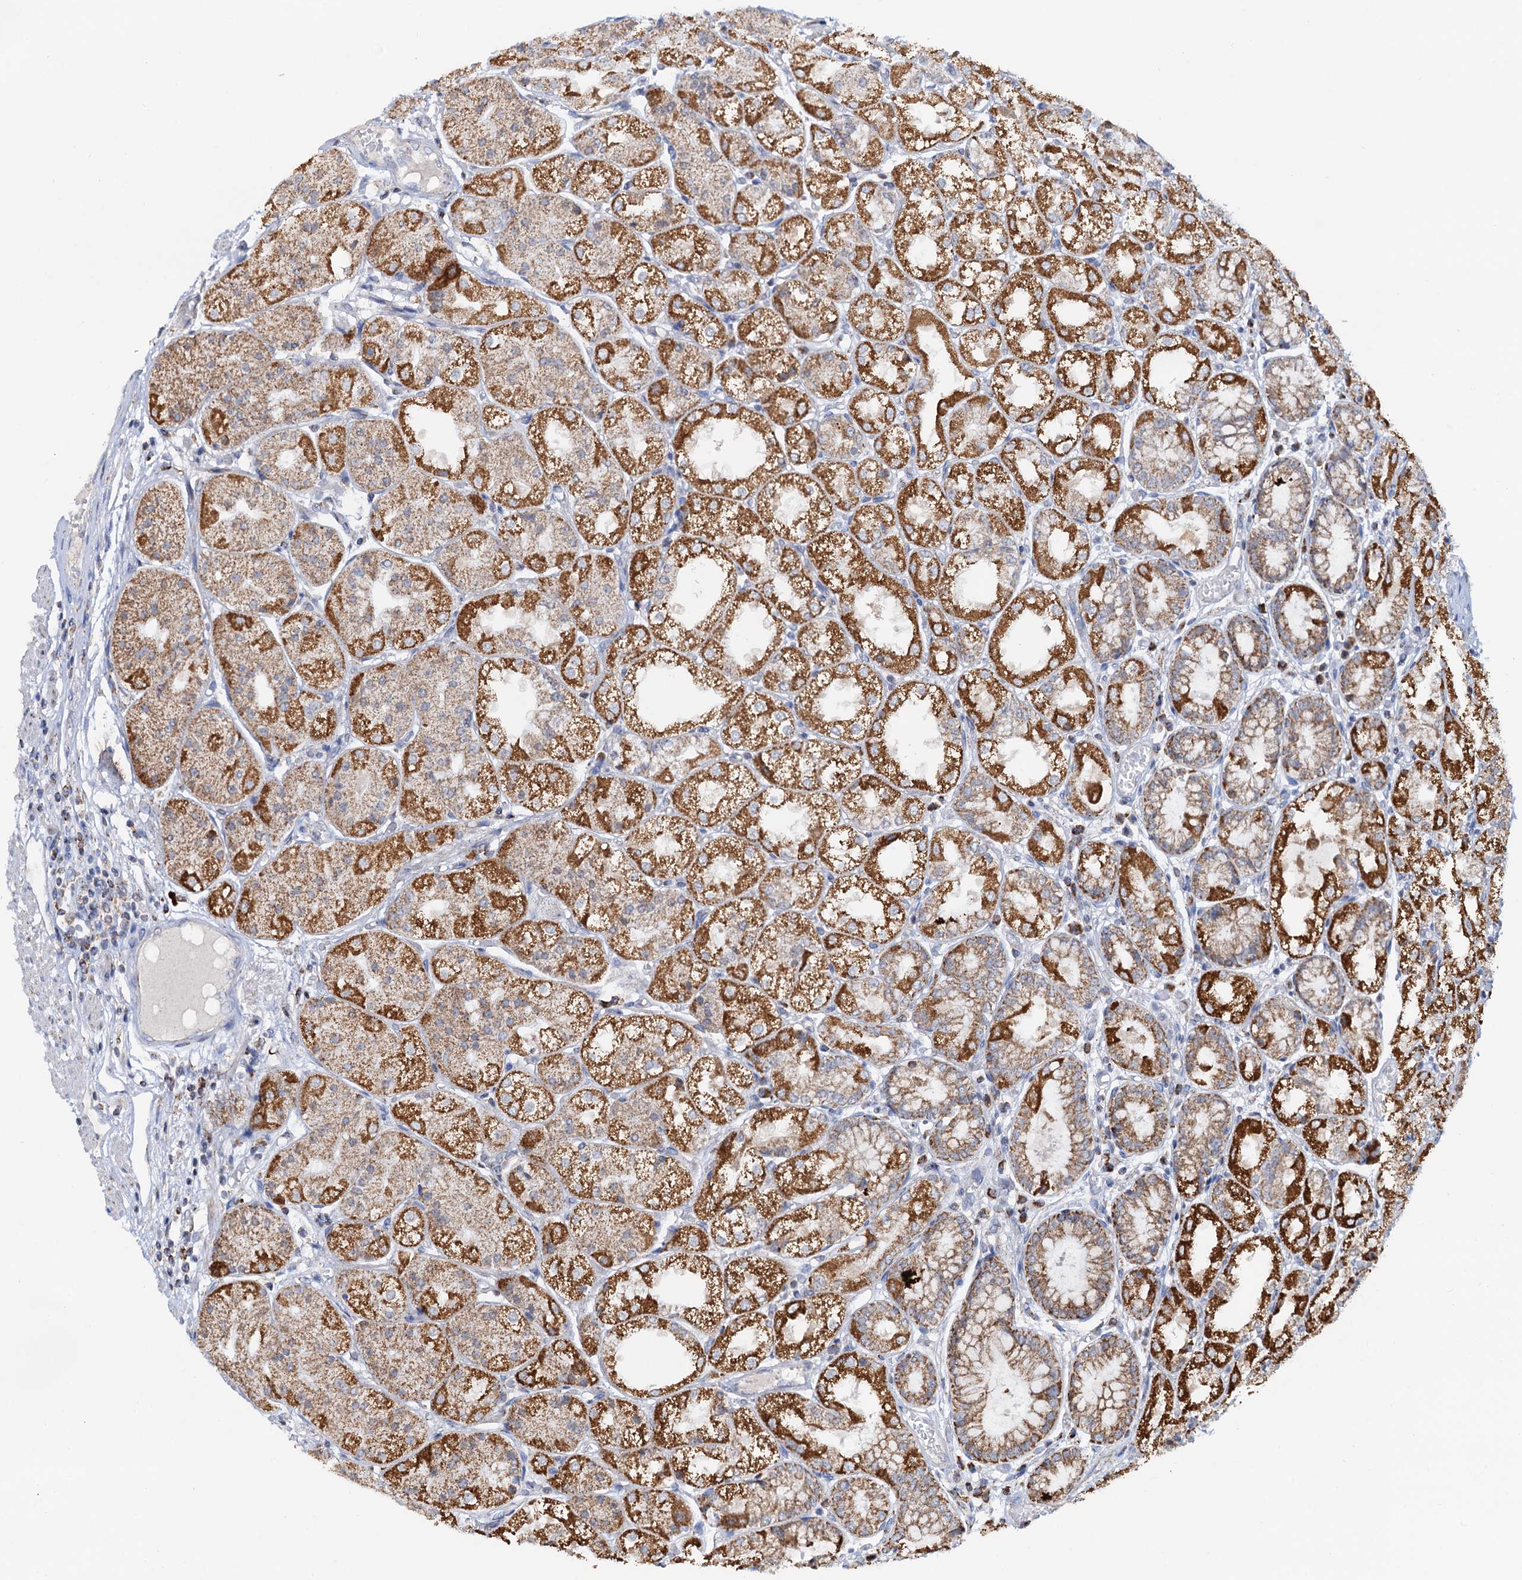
{"staining": {"intensity": "strong", "quantity": ">75%", "location": "cytoplasmic/membranous"}, "tissue": "stomach", "cell_type": "Glandular cells", "image_type": "normal", "snomed": [{"axis": "morphology", "description": "Normal tissue, NOS"}, {"axis": "topography", "description": "Stomach, upper"}], "caption": "IHC image of benign human stomach stained for a protein (brown), which demonstrates high levels of strong cytoplasmic/membranous expression in approximately >75% of glandular cells.", "gene": "C2CD3", "patient": {"sex": "male", "age": 72}}